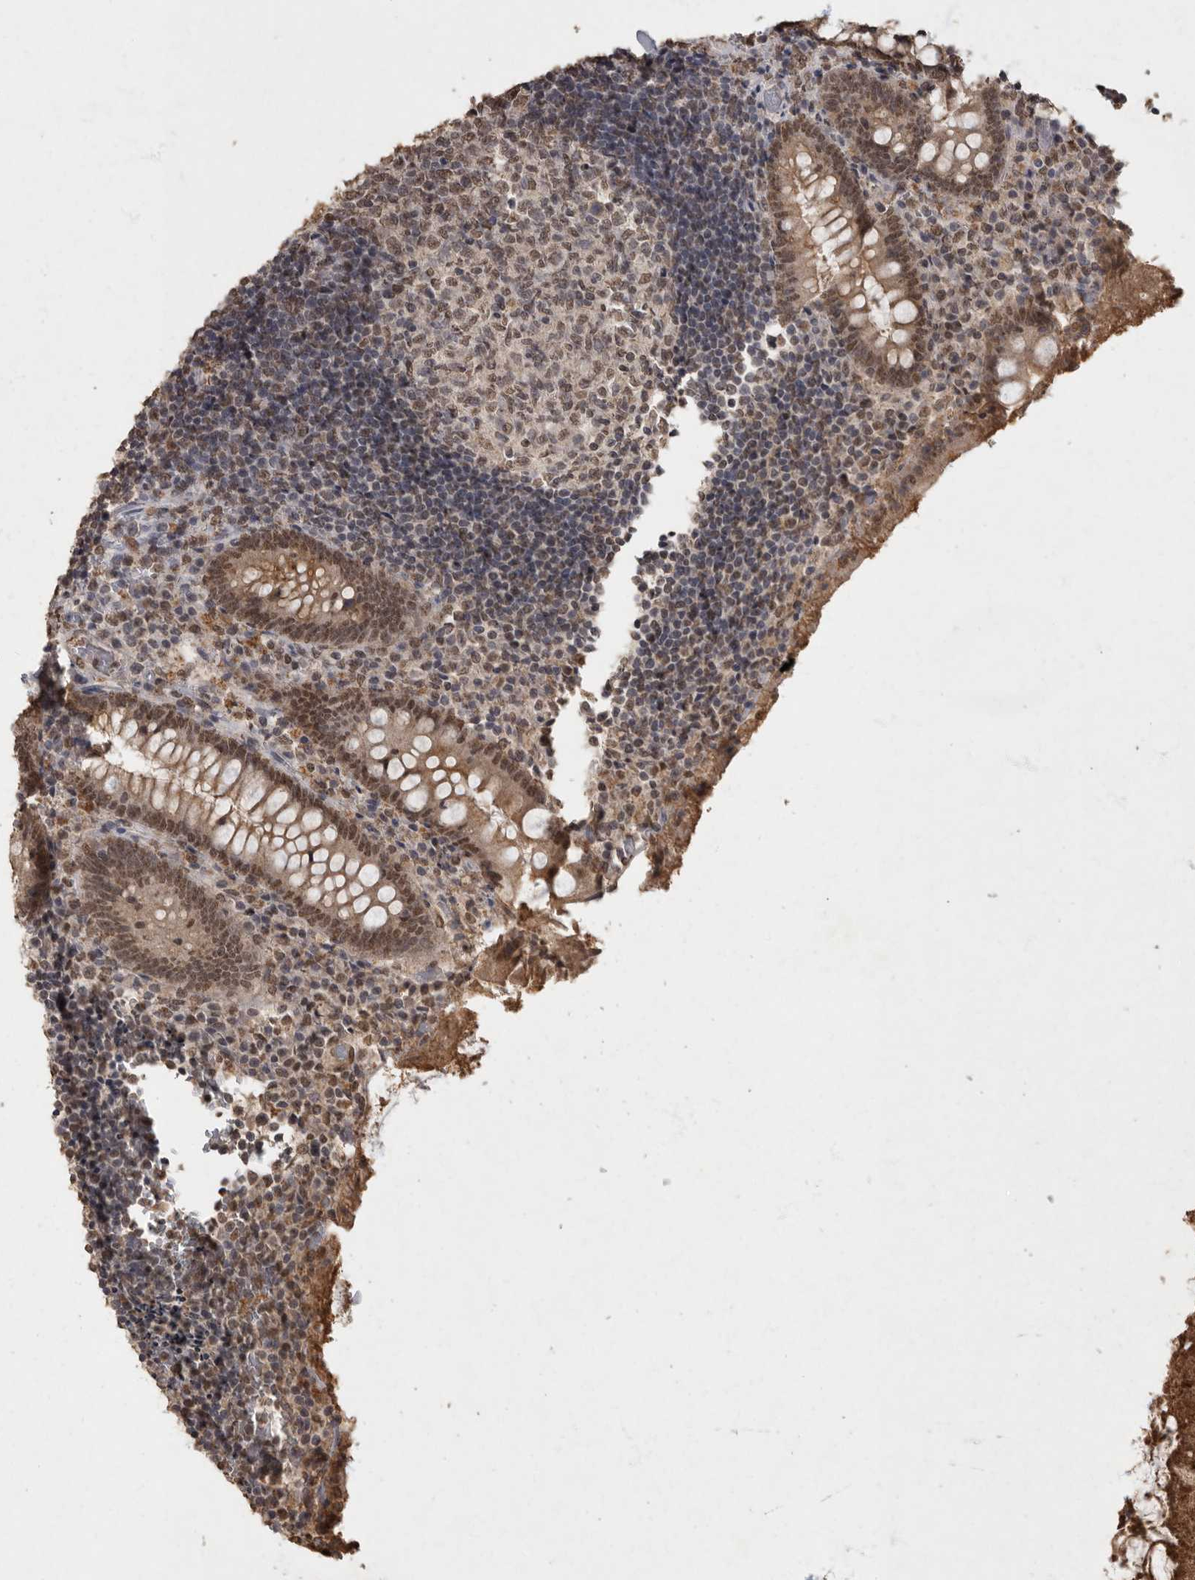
{"staining": {"intensity": "moderate", "quantity": ">75%", "location": "cytoplasmic/membranous,nuclear"}, "tissue": "appendix", "cell_type": "Glandular cells", "image_type": "normal", "snomed": [{"axis": "morphology", "description": "Normal tissue, NOS"}, {"axis": "topography", "description": "Appendix"}], "caption": "Immunohistochemical staining of benign appendix shows moderate cytoplasmic/membranous,nuclear protein positivity in approximately >75% of glandular cells. The staining is performed using DAB (3,3'-diaminobenzidine) brown chromogen to label protein expression. The nuclei are counter-stained blue using hematoxylin.", "gene": "NBL1", "patient": {"sex": "female", "age": 17}}